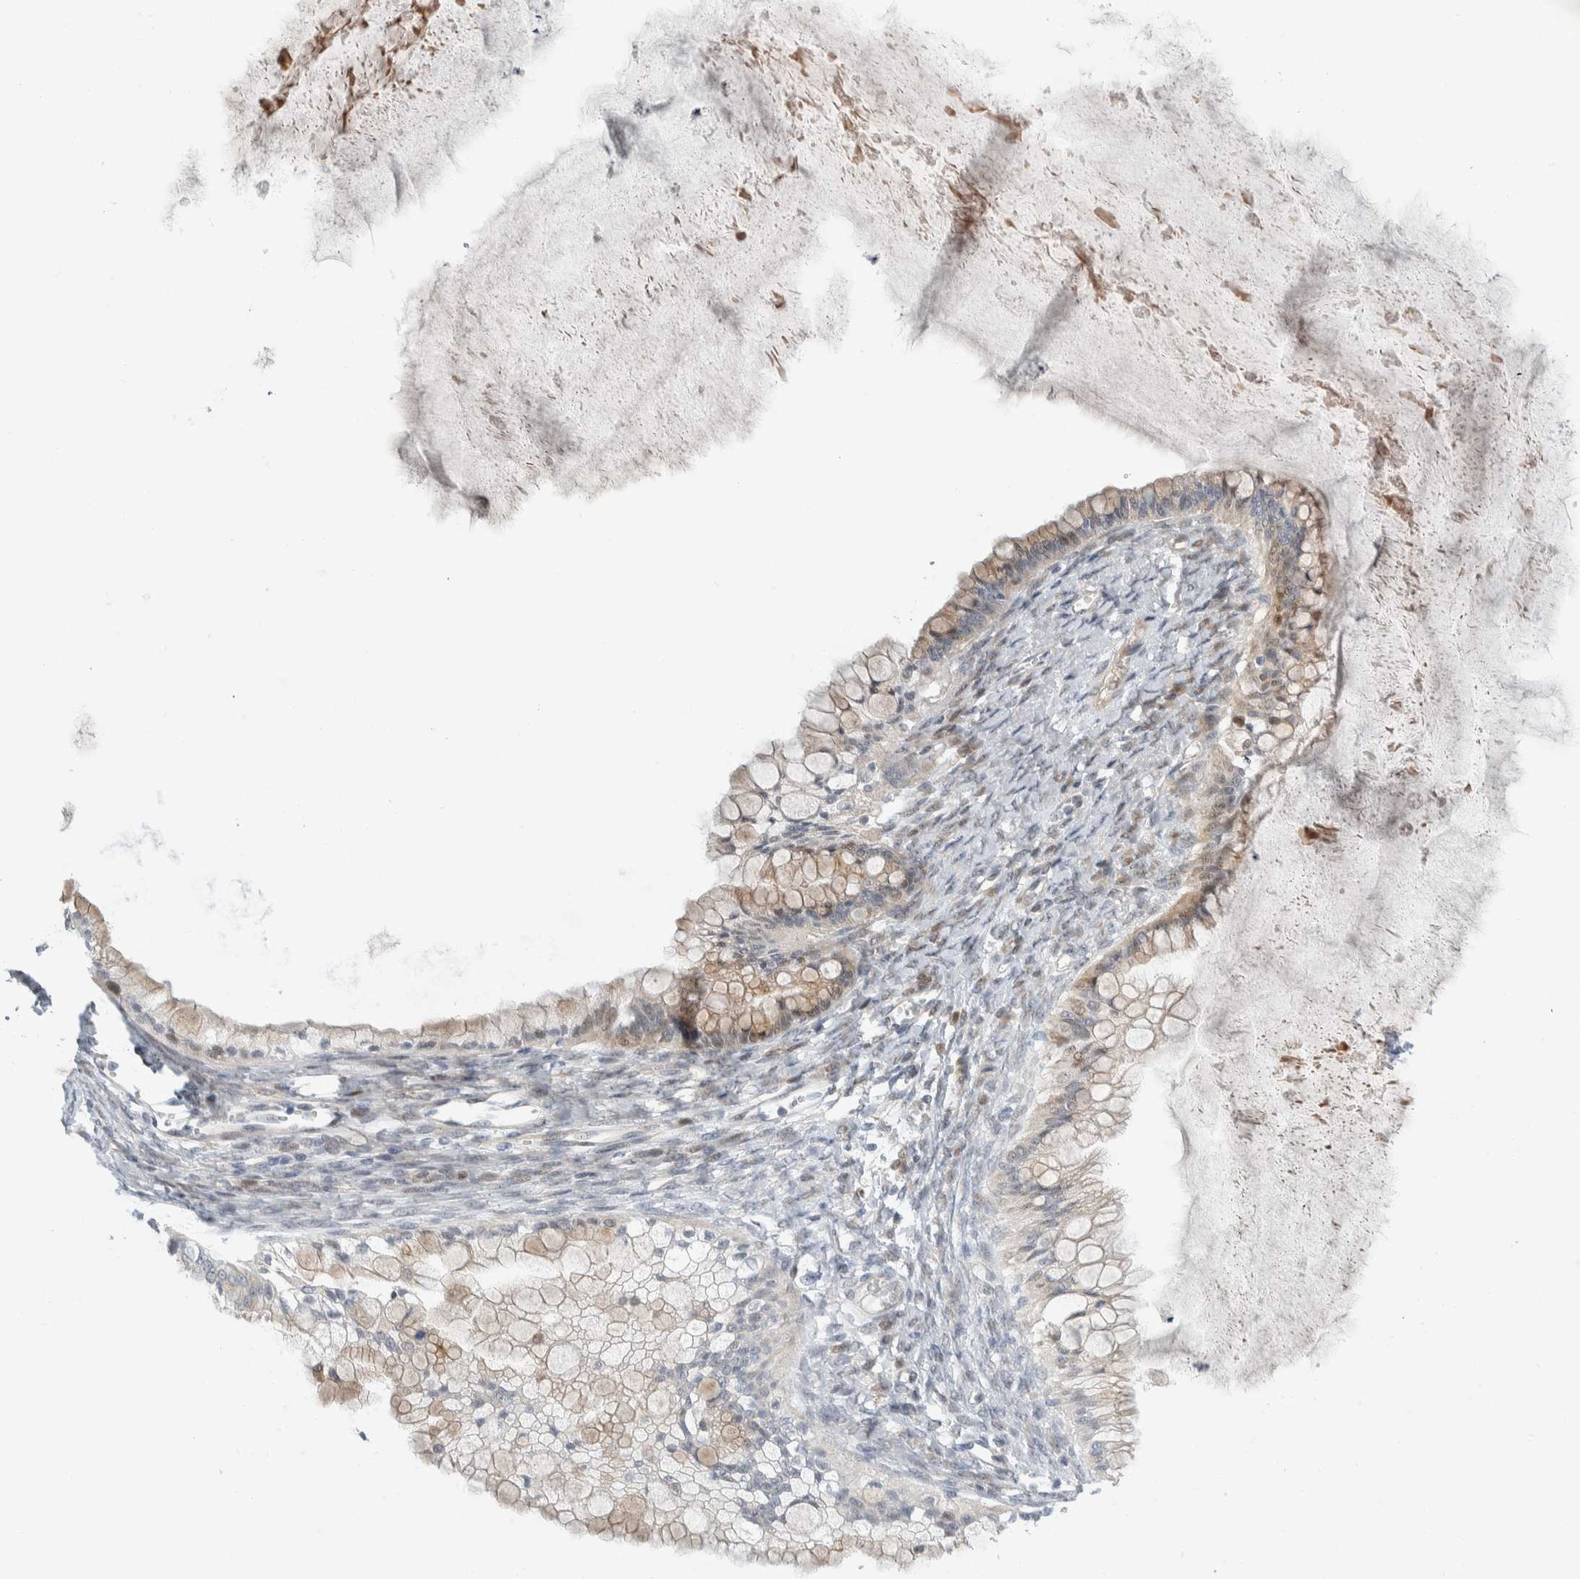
{"staining": {"intensity": "weak", "quantity": "<25%", "location": "cytoplasmic/membranous"}, "tissue": "ovarian cancer", "cell_type": "Tumor cells", "image_type": "cancer", "snomed": [{"axis": "morphology", "description": "Cystadenocarcinoma, mucinous, NOS"}, {"axis": "topography", "description": "Ovary"}], "caption": "Tumor cells show no significant staining in ovarian cancer (mucinous cystadenocarcinoma). (DAB (3,3'-diaminobenzidine) immunohistochemistry visualized using brightfield microscopy, high magnification).", "gene": "NCR3LG1", "patient": {"sex": "female", "age": 57}}